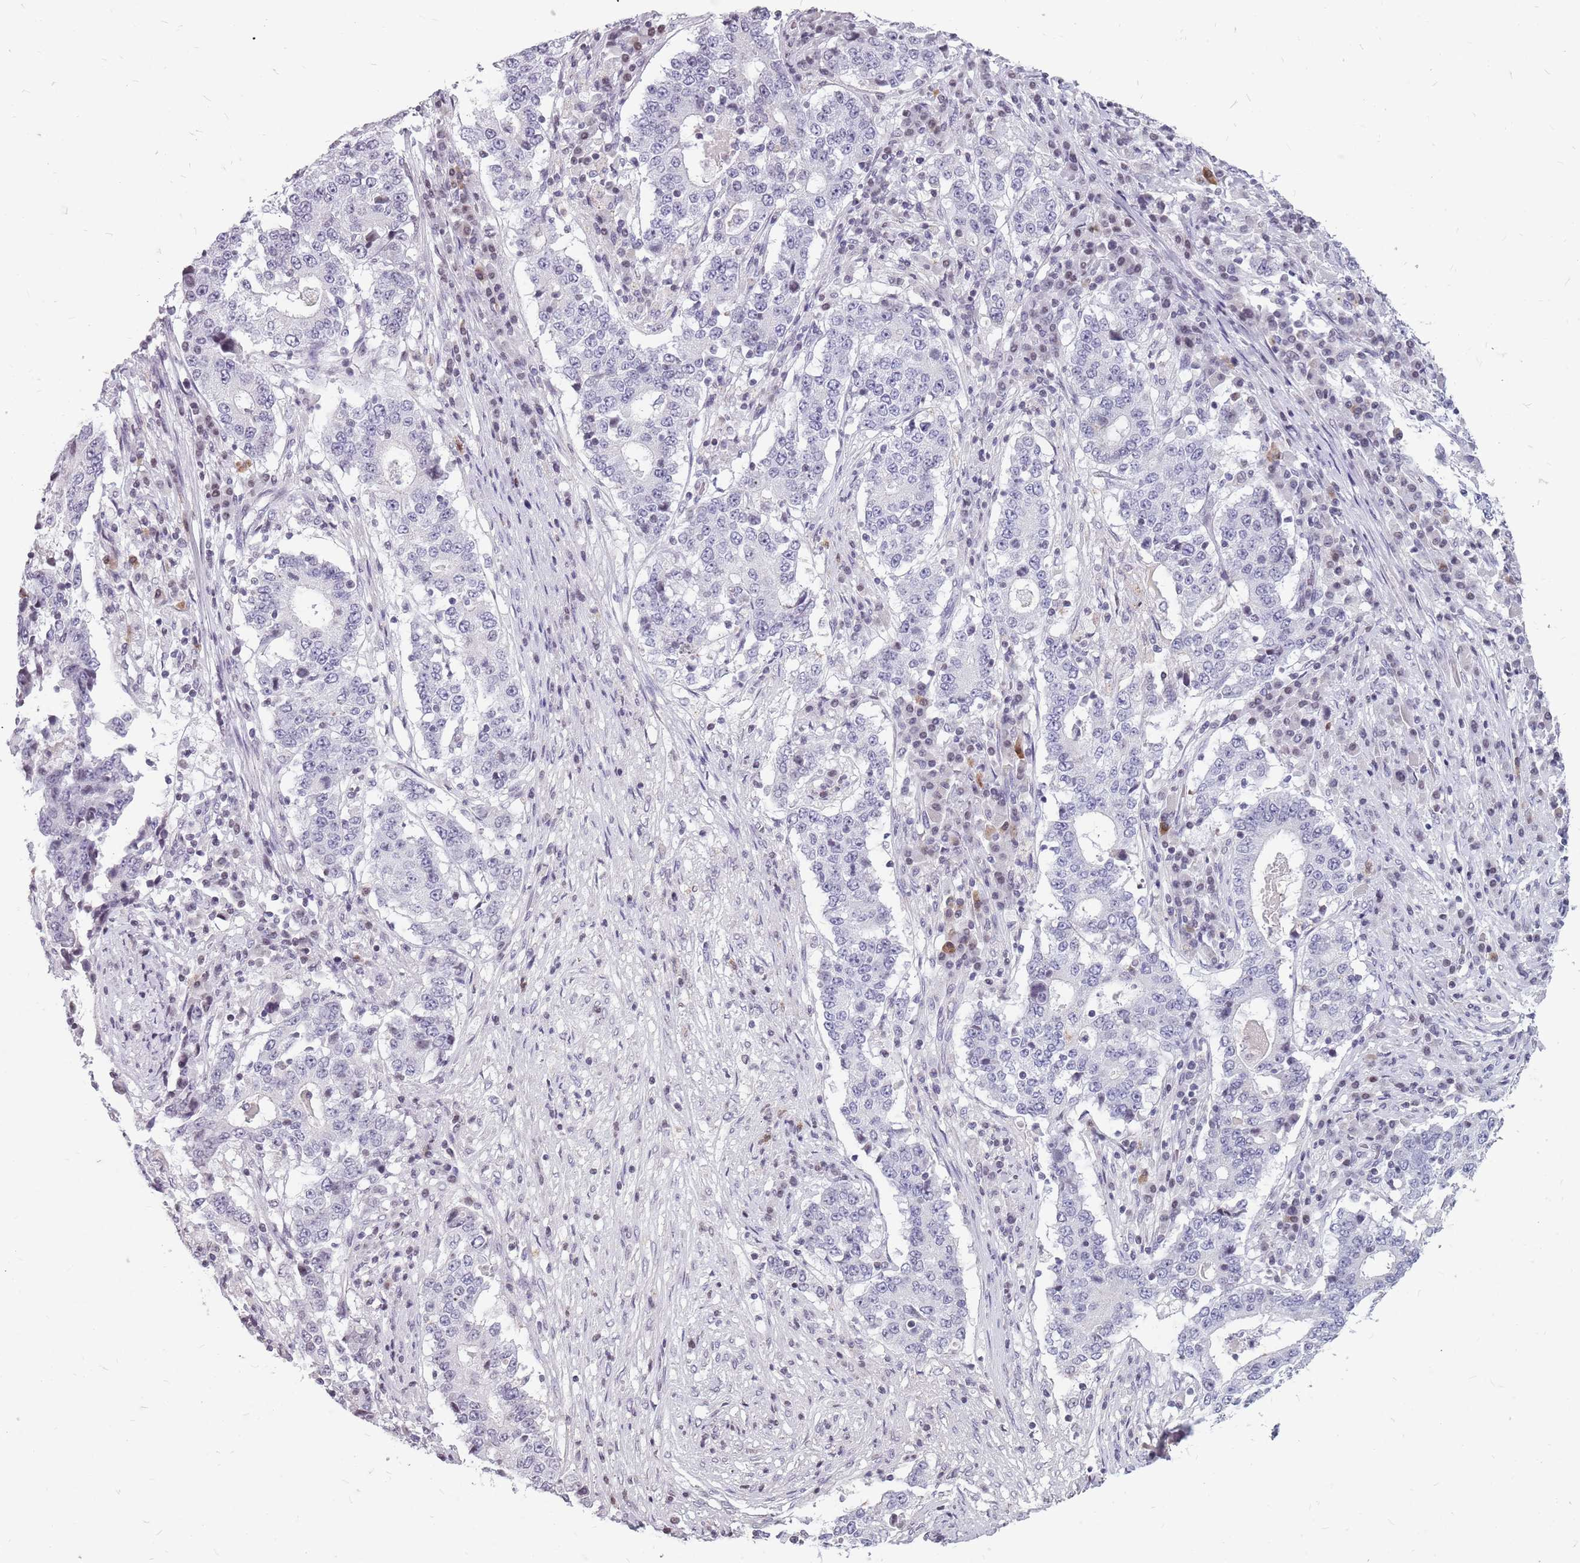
{"staining": {"intensity": "negative", "quantity": "none", "location": "none"}, "tissue": "stomach cancer", "cell_type": "Tumor cells", "image_type": "cancer", "snomed": [{"axis": "morphology", "description": "Adenocarcinoma, NOS"}, {"axis": "topography", "description": "Stomach"}], "caption": "Photomicrograph shows no significant protein staining in tumor cells of stomach cancer (adenocarcinoma).", "gene": "NEK6", "patient": {"sex": "male", "age": 59}}